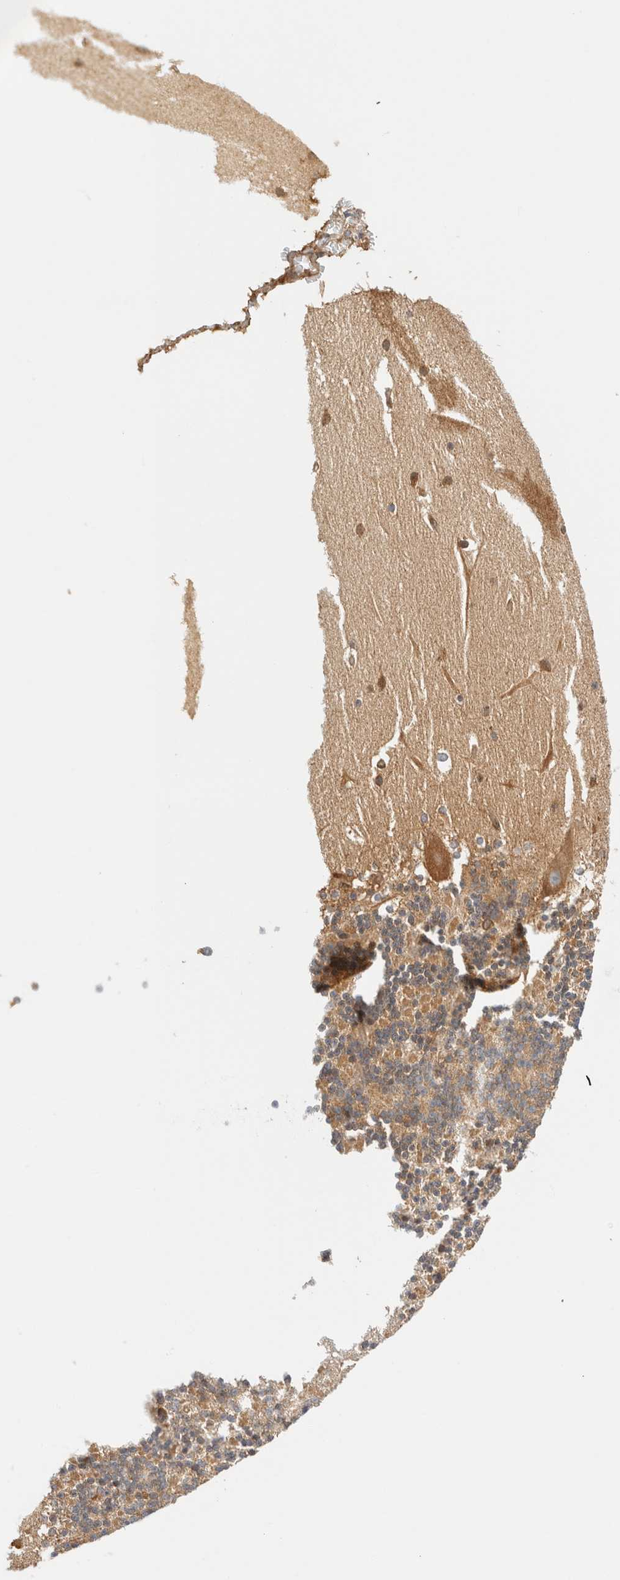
{"staining": {"intensity": "weak", "quantity": "25%-75%", "location": "cytoplasmic/membranous"}, "tissue": "cerebellum", "cell_type": "Cells in granular layer", "image_type": "normal", "snomed": [{"axis": "morphology", "description": "Normal tissue, NOS"}, {"axis": "topography", "description": "Cerebellum"}], "caption": "IHC micrograph of unremarkable cerebellum: human cerebellum stained using IHC displays low levels of weak protein expression localized specifically in the cytoplasmic/membranous of cells in granular layer, appearing as a cytoplasmic/membranous brown color.", "gene": "RABEP1", "patient": {"sex": "female", "age": 19}}